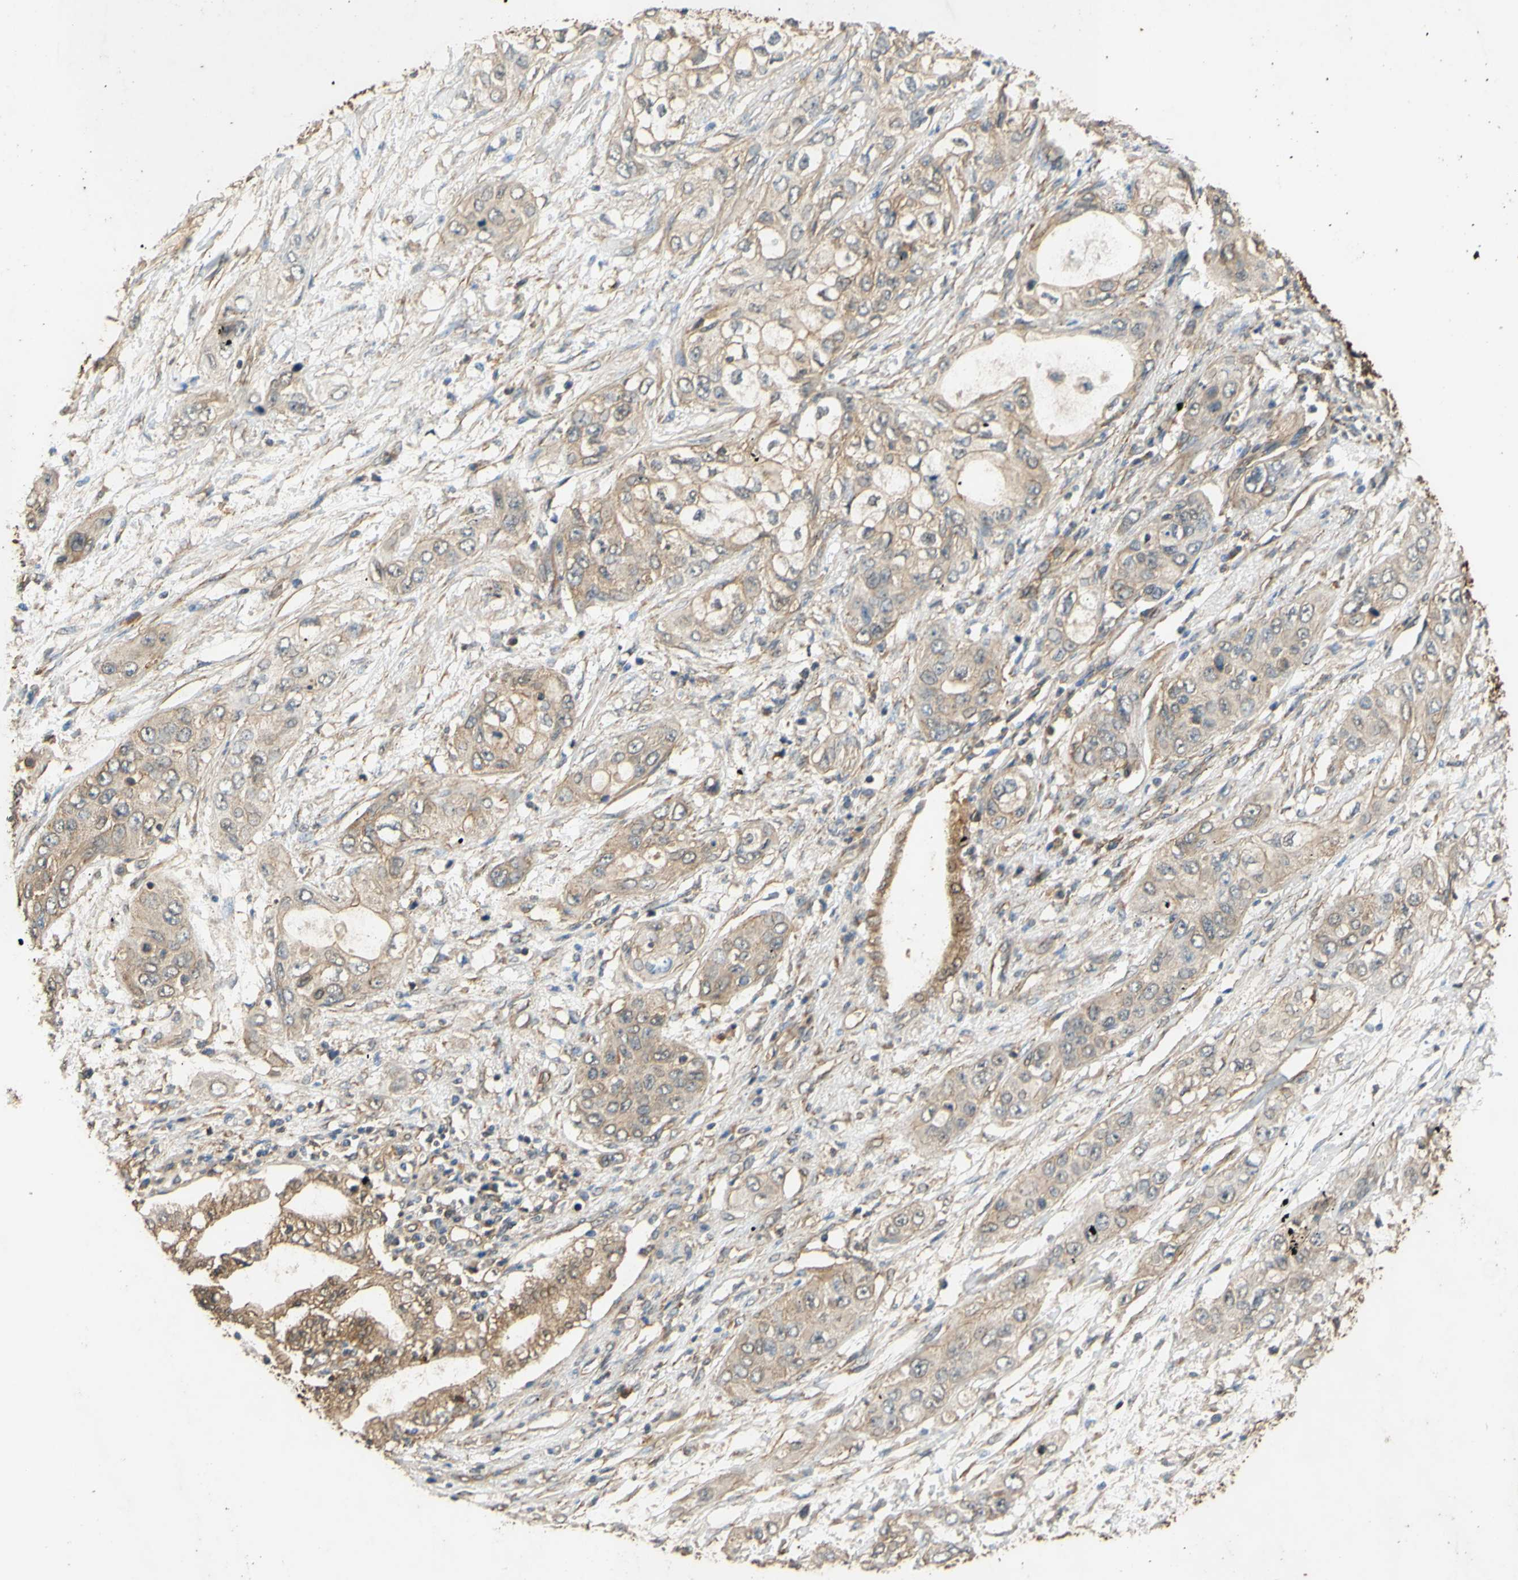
{"staining": {"intensity": "weak", "quantity": "25%-75%", "location": "cytoplasmic/membranous"}, "tissue": "pancreatic cancer", "cell_type": "Tumor cells", "image_type": "cancer", "snomed": [{"axis": "morphology", "description": "Adenocarcinoma, NOS"}, {"axis": "topography", "description": "Pancreas"}], "caption": "A micrograph showing weak cytoplasmic/membranous expression in approximately 25%-75% of tumor cells in pancreatic cancer, as visualized by brown immunohistochemical staining.", "gene": "CTTN", "patient": {"sex": "female", "age": 70}}